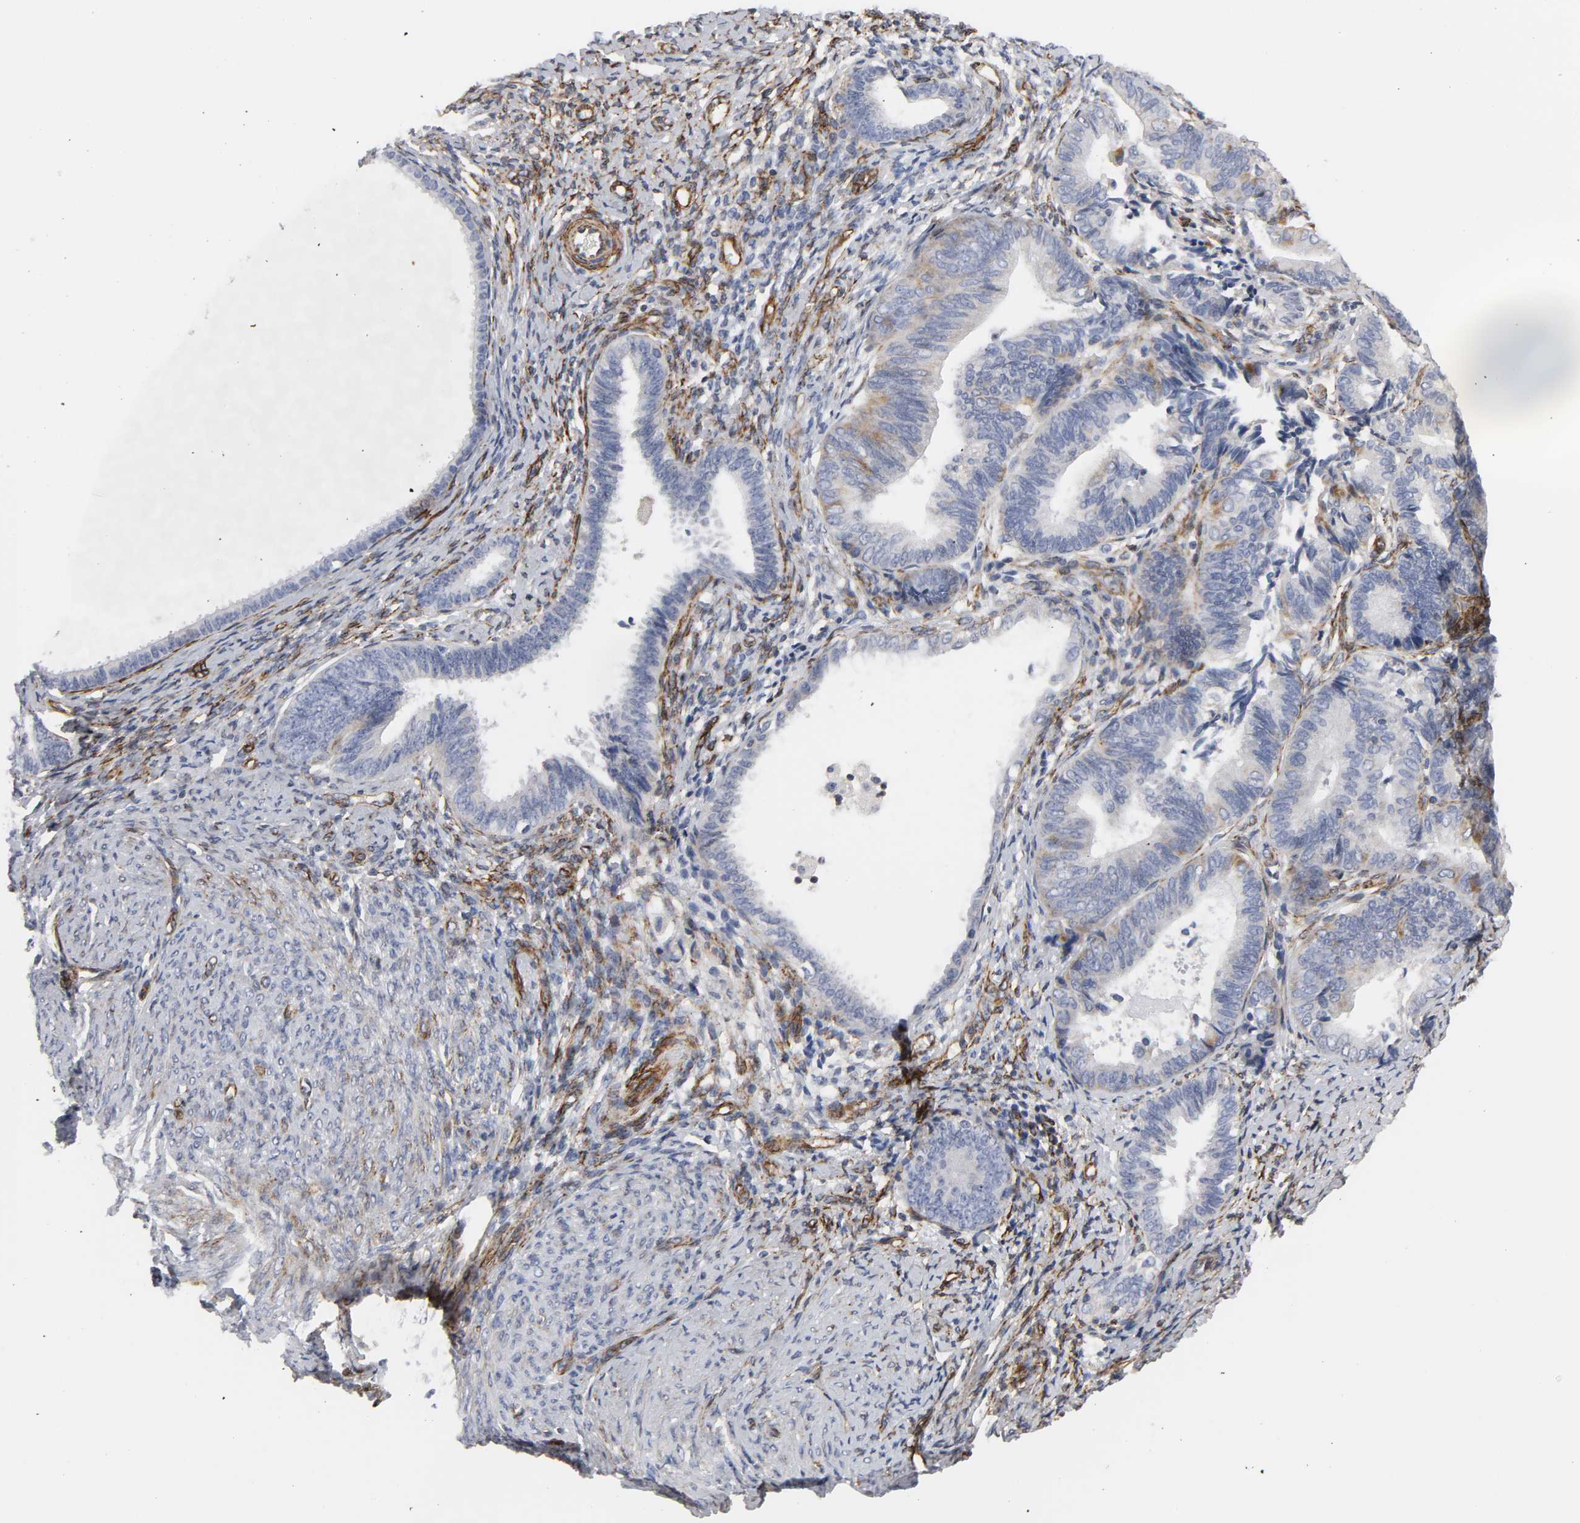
{"staining": {"intensity": "negative", "quantity": "none", "location": "none"}, "tissue": "endometrial cancer", "cell_type": "Tumor cells", "image_type": "cancer", "snomed": [{"axis": "morphology", "description": "Adenocarcinoma, NOS"}, {"axis": "topography", "description": "Endometrium"}], "caption": "This is an immunohistochemistry (IHC) photomicrograph of human endometrial adenocarcinoma. There is no positivity in tumor cells.", "gene": "GNG2", "patient": {"sex": "female", "age": 63}}